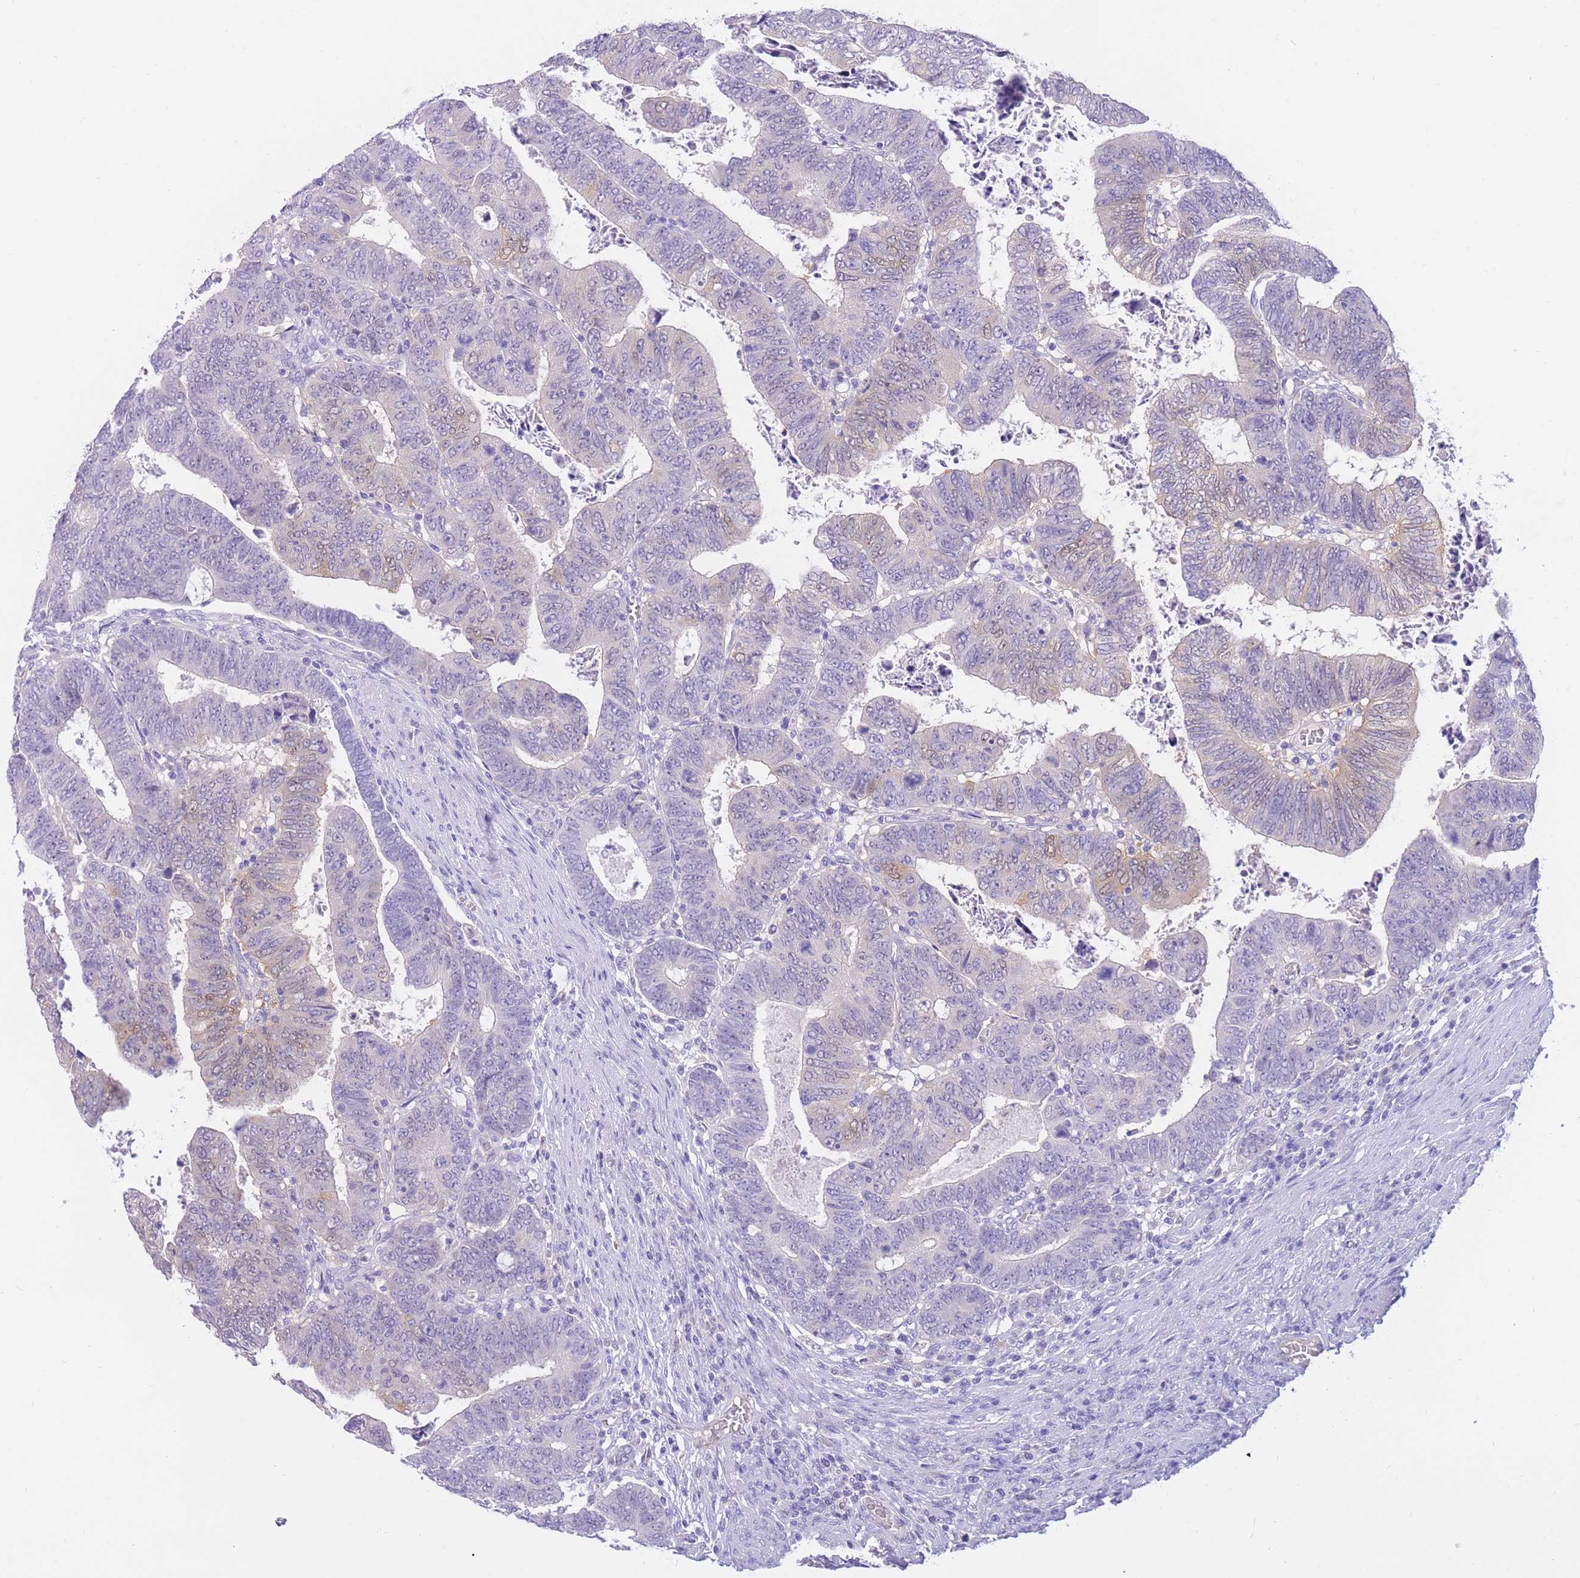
{"staining": {"intensity": "negative", "quantity": "none", "location": "none"}, "tissue": "colorectal cancer", "cell_type": "Tumor cells", "image_type": "cancer", "snomed": [{"axis": "morphology", "description": "Normal tissue, NOS"}, {"axis": "morphology", "description": "Adenocarcinoma, NOS"}, {"axis": "topography", "description": "Rectum"}], "caption": "DAB immunohistochemical staining of adenocarcinoma (colorectal) exhibits no significant staining in tumor cells. (Brightfield microscopy of DAB (3,3'-diaminobenzidine) immunohistochemistry (IHC) at high magnification).", "gene": "SULT1A1", "patient": {"sex": "female", "age": 65}}